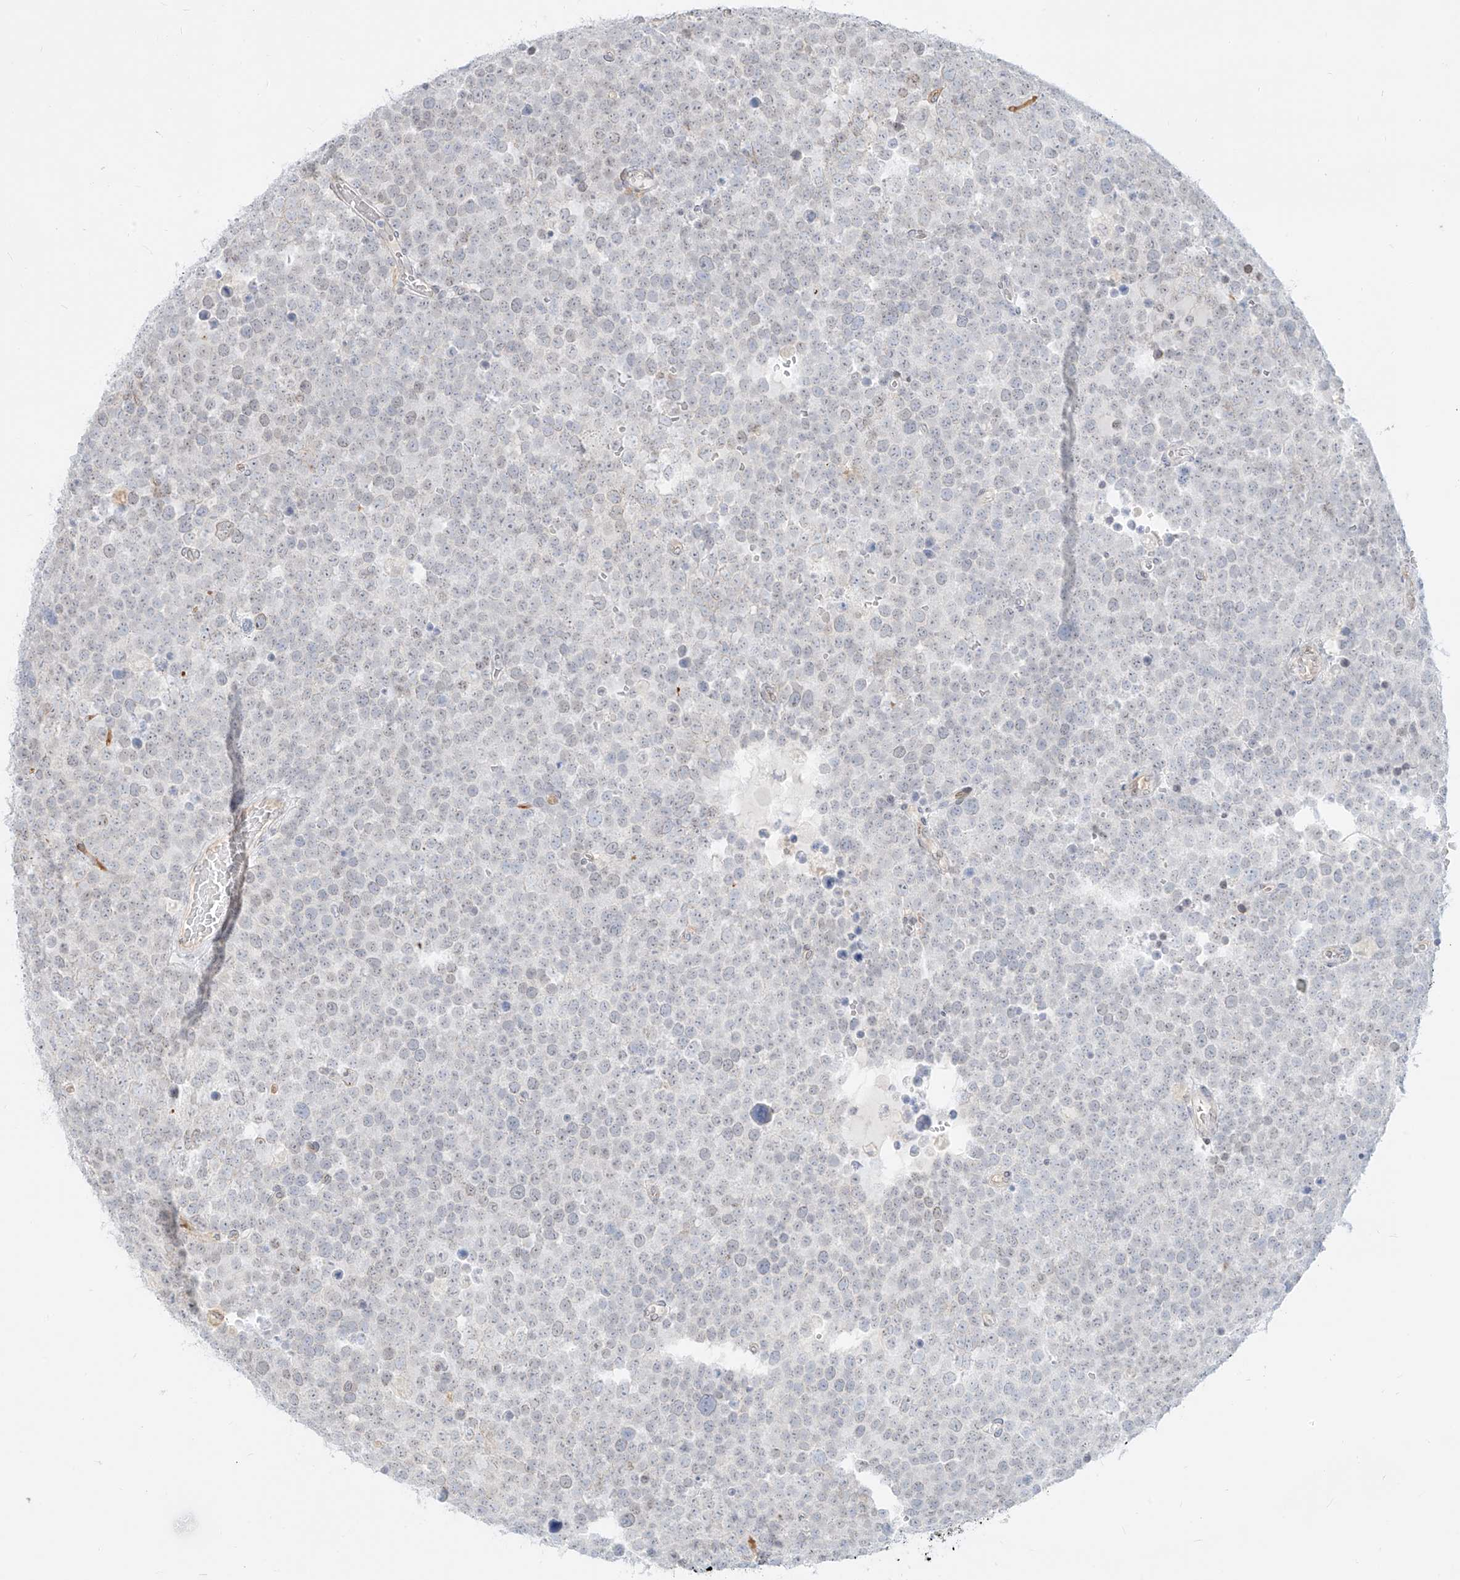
{"staining": {"intensity": "negative", "quantity": "none", "location": "none"}, "tissue": "testis cancer", "cell_type": "Tumor cells", "image_type": "cancer", "snomed": [{"axis": "morphology", "description": "Seminoma, NOS"}, {"axis": "topography", "description": "Testis"}], "caption": "There is no significant positivity in tumor cells of seminoma (testis).", "gene": "NHSL1", "patient": {"sex": "male", "age": 71}}